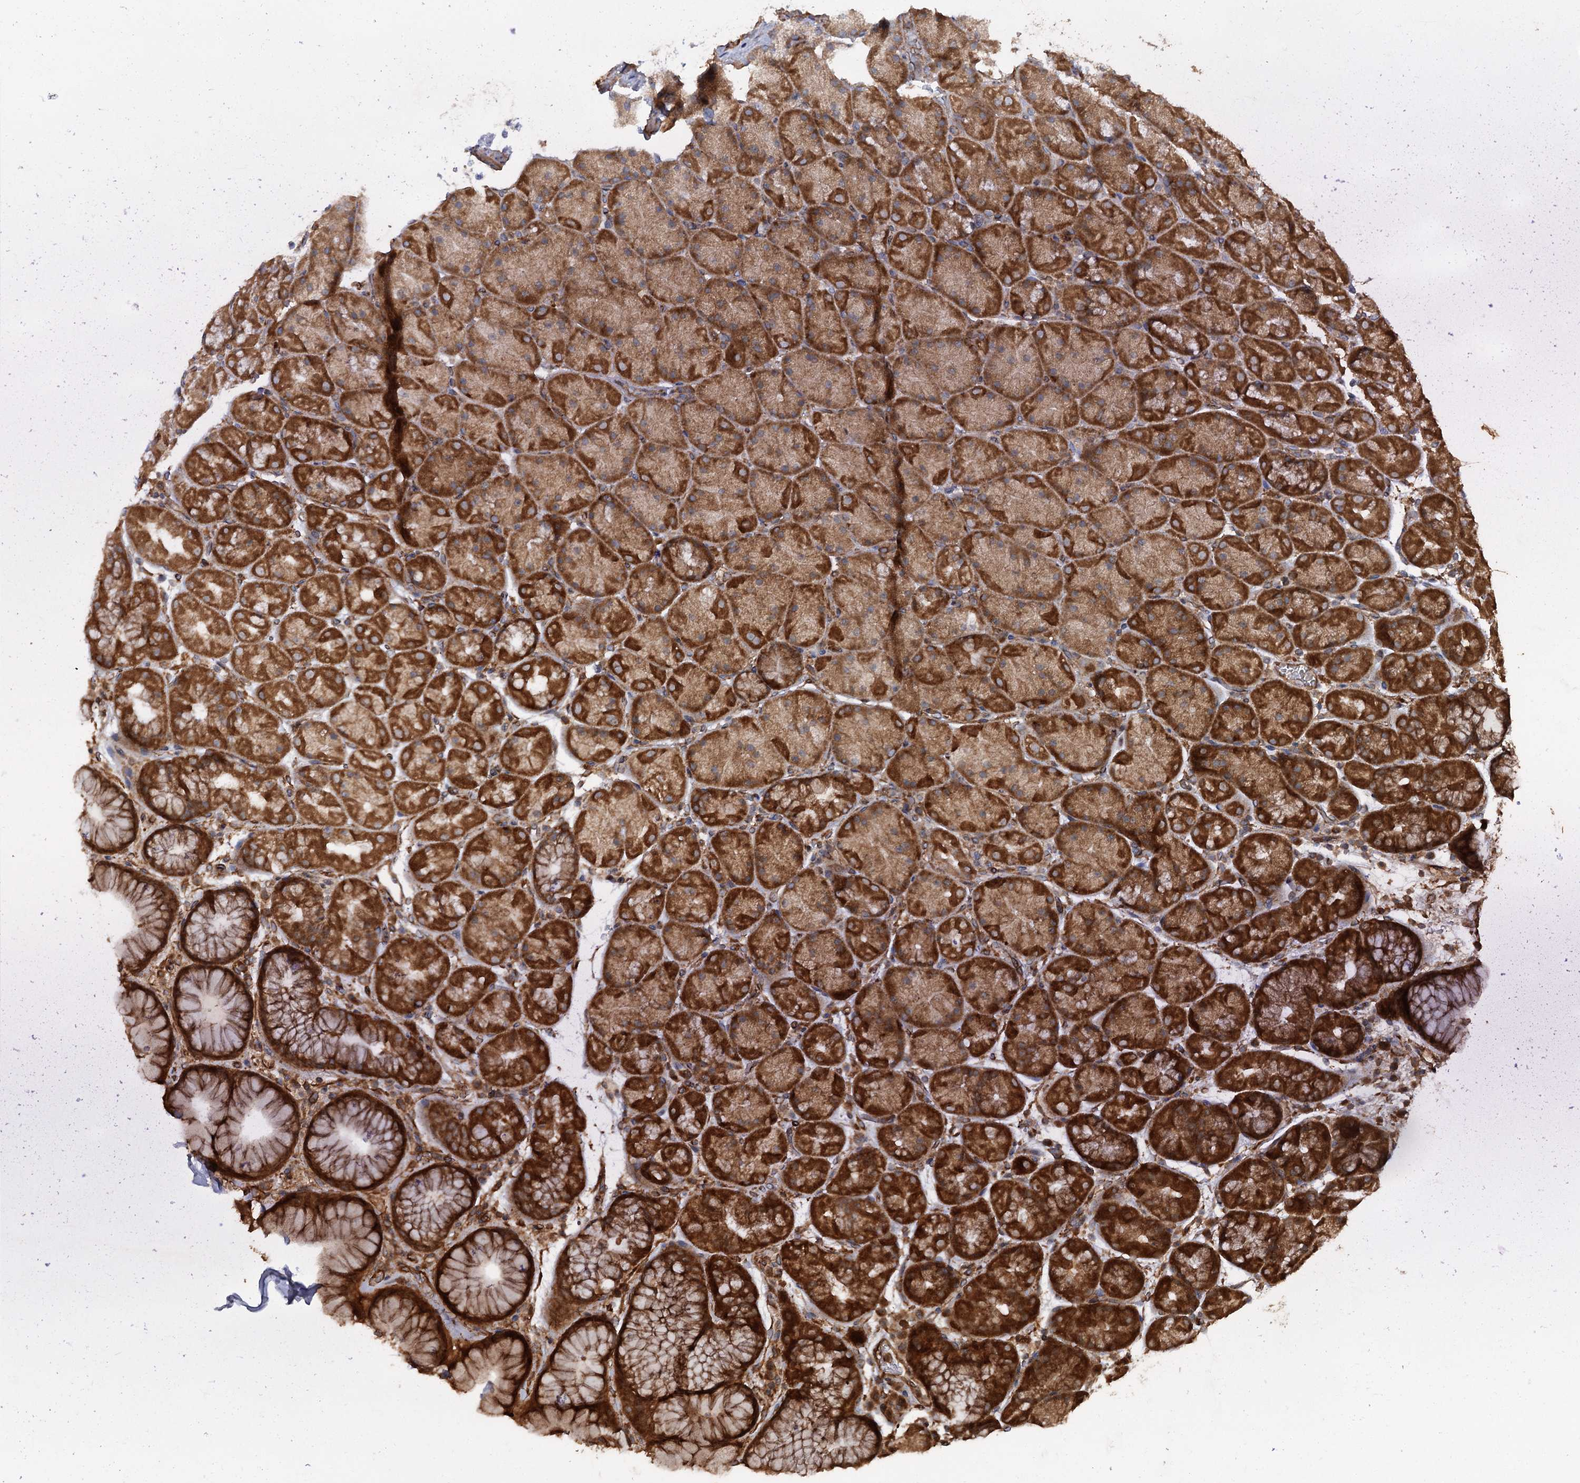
{"staining": {"intensity": "strong", "quantity": ">75%", "location": "cytoplasmic/membranous"}, "tissue": "stomach", "cell_type": "Glandular cells", "image_type": "normal", "snomed": [{"axis": "morphology", "description": "Normal tissue, NOS"}, {"axis": "topography", "description": "Stomach, upper"}, {"axis": "topography", "description": "Stomach, lower"}], "caption": "IHC histopathology image of normal stomach: stomach stained using IHC reveals high levels of strong protein expression localized specifically in the cytoplasmic/membranous of glandular cells, appearing as a cytoplasmic/membranous brown color.", "gene": "RNF214", "patient": {"sex": "male", "age": 67}}